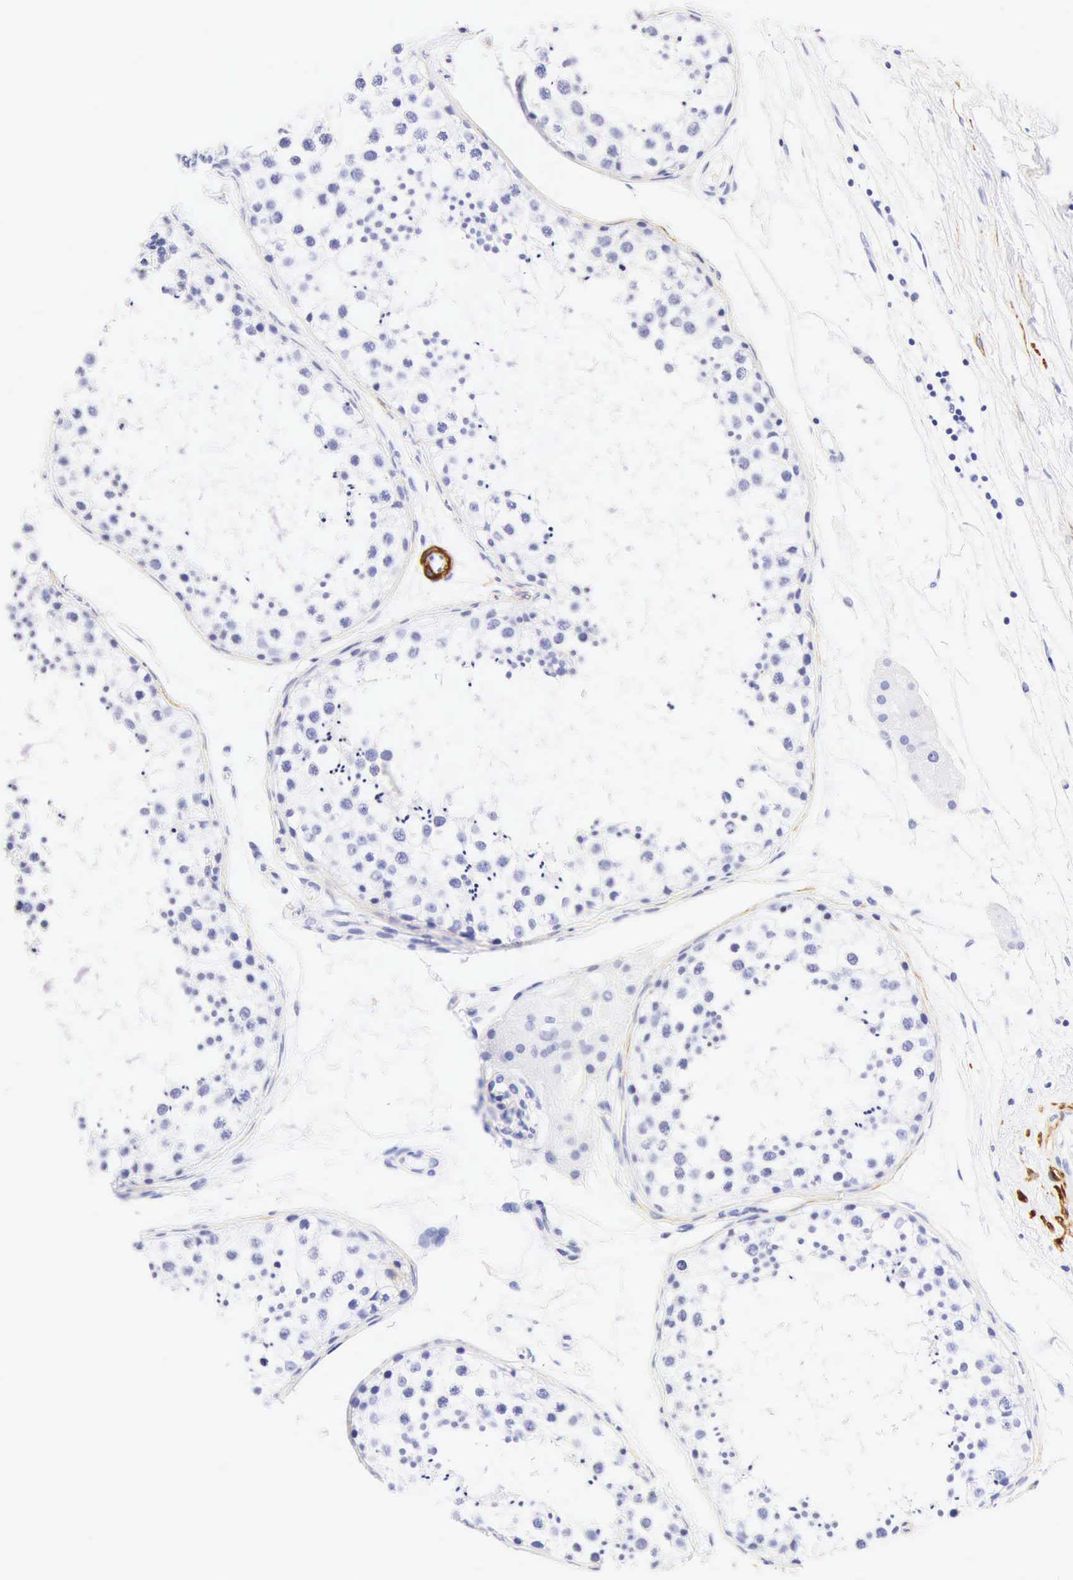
{"staining": {"intensity": "negative", "quantity": "none", "location": "none"}, "tissue": "testis", "cell_type": "Cells in seminiferous ducts", "image_type": "normal", "snomed": [{"axis": "morphology", "description": "Normal tissue, NOS"}, {"axis": "topography", "description": "Testis"}], "caption": "Protein analysis of normal testis exhibits no significant positivity in cells in seminiferous ducts.", "gene": "CALD1", "patient": {"sex": "male", "age": 57}}